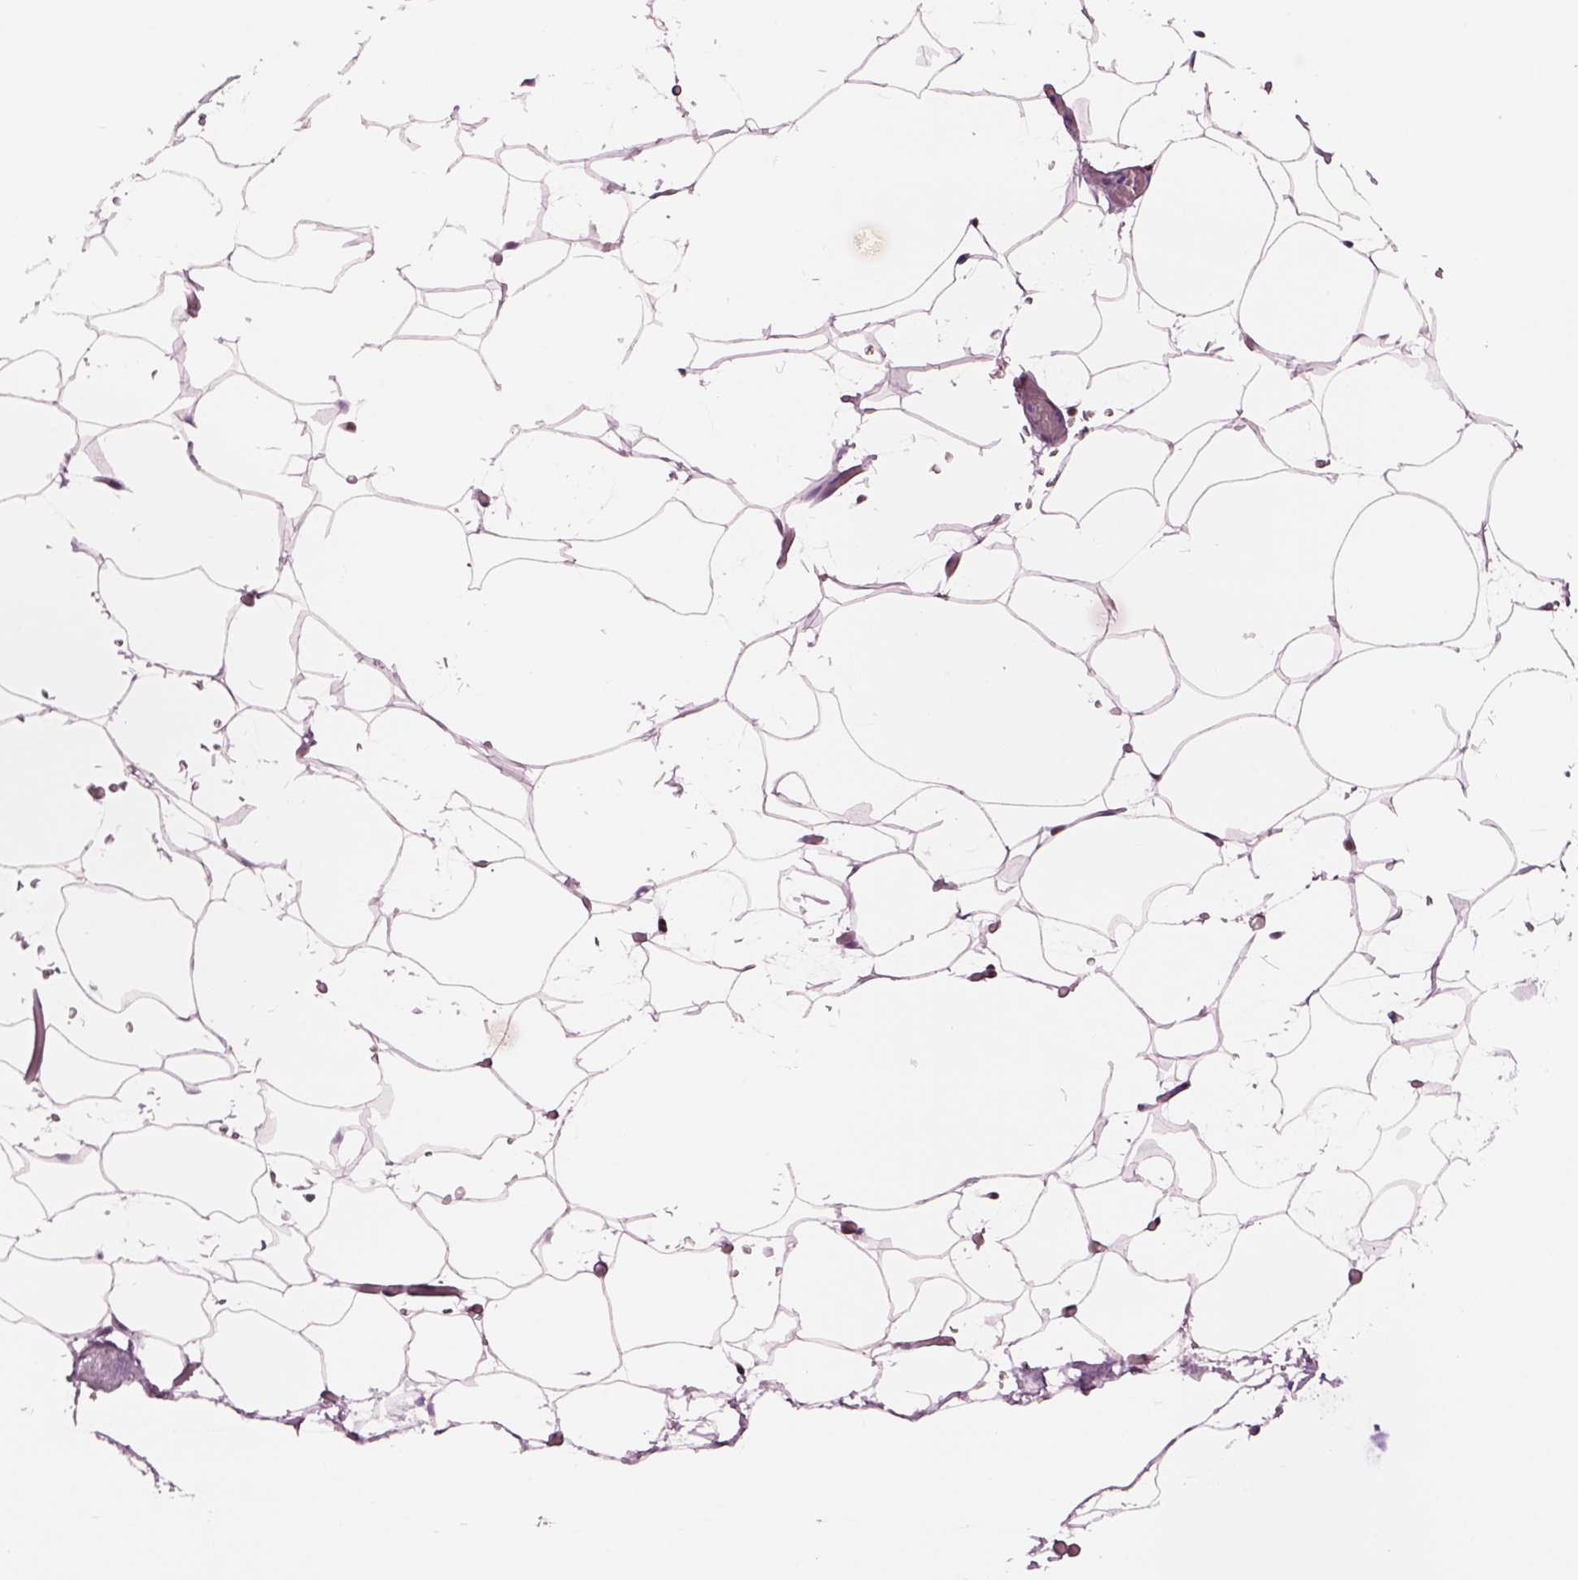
{"staining": {"intensity": "strong", "quantity": ">75%", "location": "nuclear"}, "tissue": "adipose tissue", "cell_type": "Adipocytes", "image_type": "normal", "snomed": [{"axis": "morphology", "description": "Normal tissue, NOS"}, {"axis": "topography", "description": "Adipose tissue"}], "caption": "Protein expression analysis of normal human adipose tissue reveals strong nuclear staining in approximately >75% of adipocytes.", "gene": "DDX3X", "patient": {"sex": "male", "age": 57}}